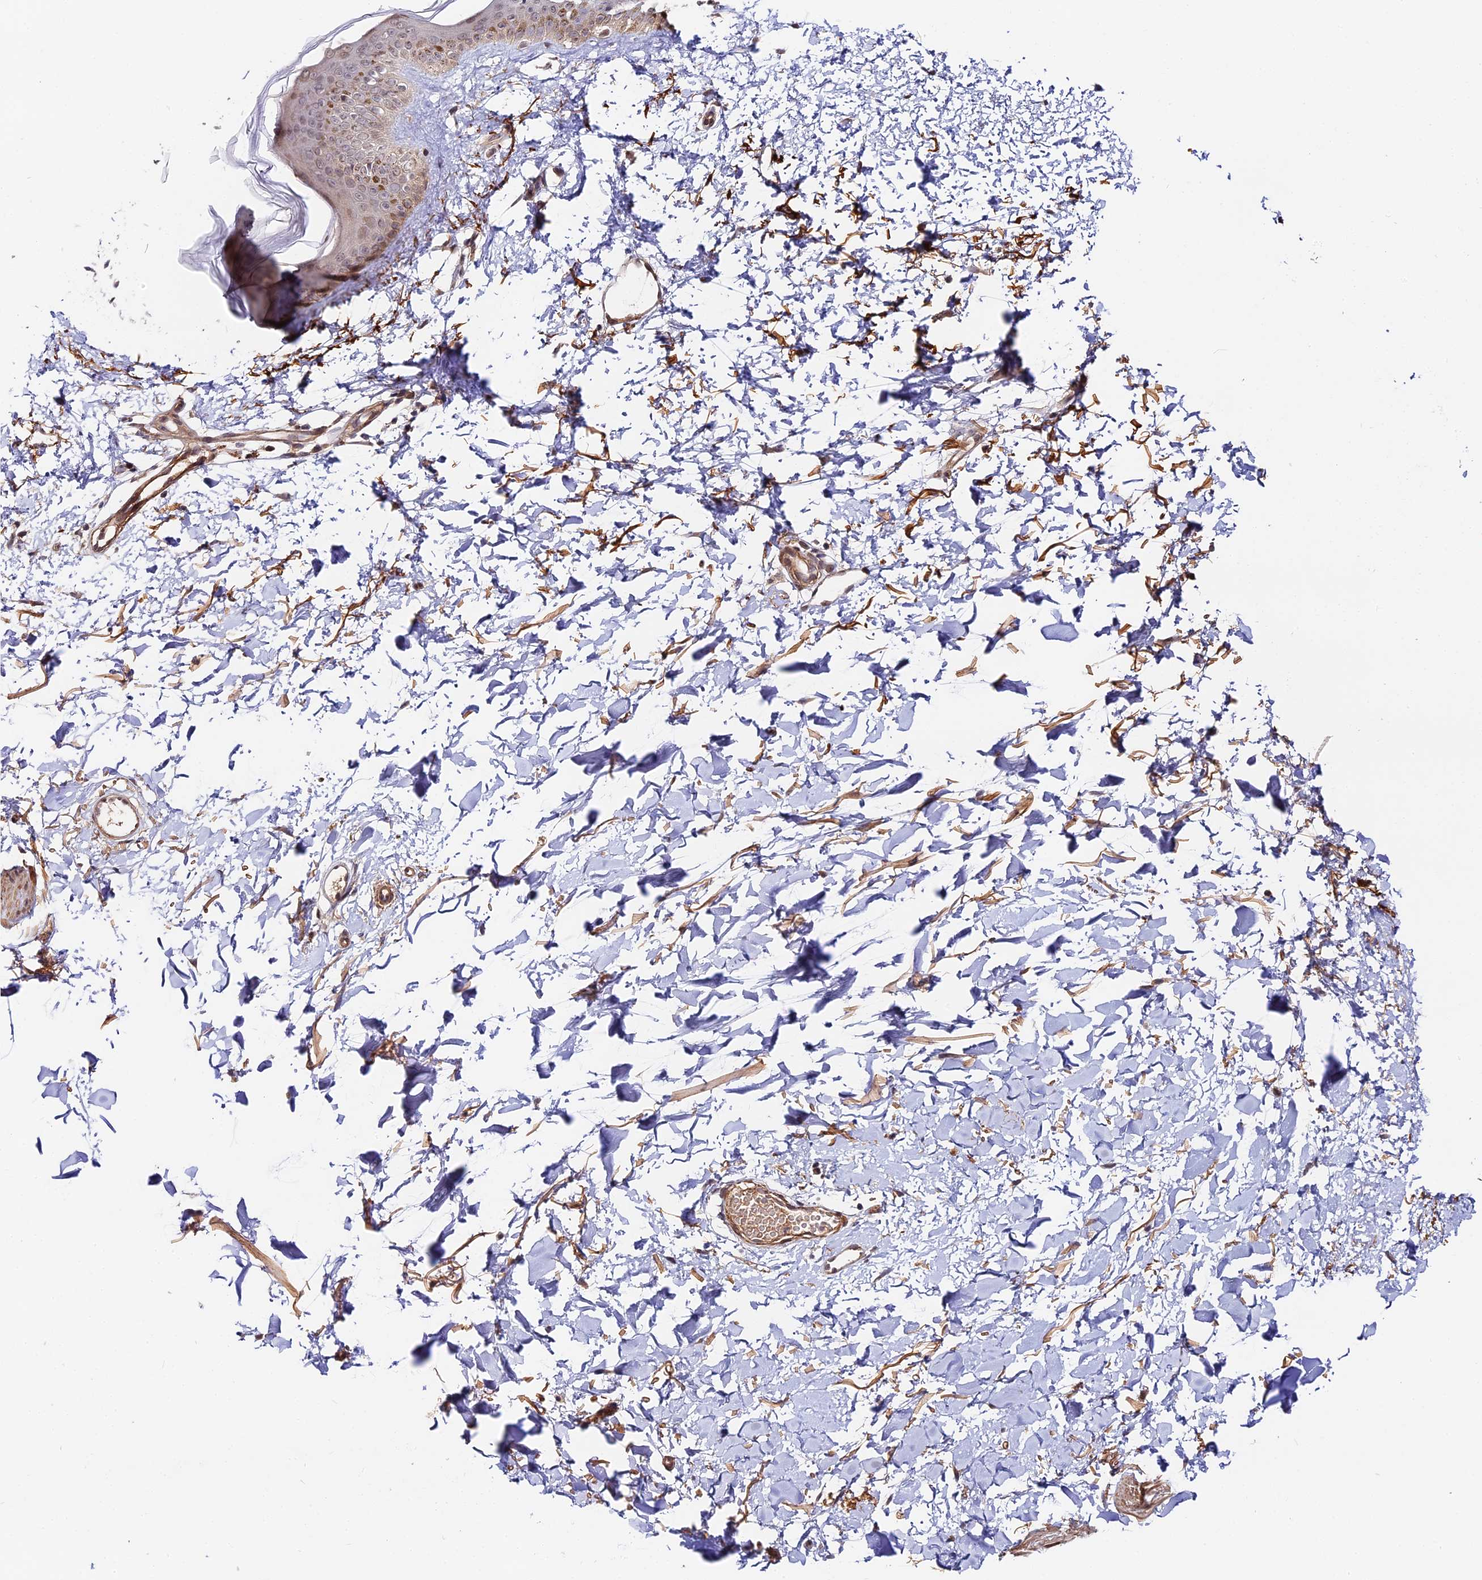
{"staining": {"intensity": "moderate", "quantity": ">75%", "location": "cytoplasmic/membranous,nuclear"}, "tissue": "skin", "cell_type": "Fibroblasts", "image_type": "normal", "snomed": [{"axis": "morphology", "description": "Normal tissue, NOS"}, {"axis": "topography", "description": "Skin"}], "caption": "A micrograph of human skin stained for a protein demonstrates moderate cytoplasmic/membranous,nuclear brown staining in fibroblasts.", "gene": "IMPACT", "patient": {"sex": "female", "age": 58}}